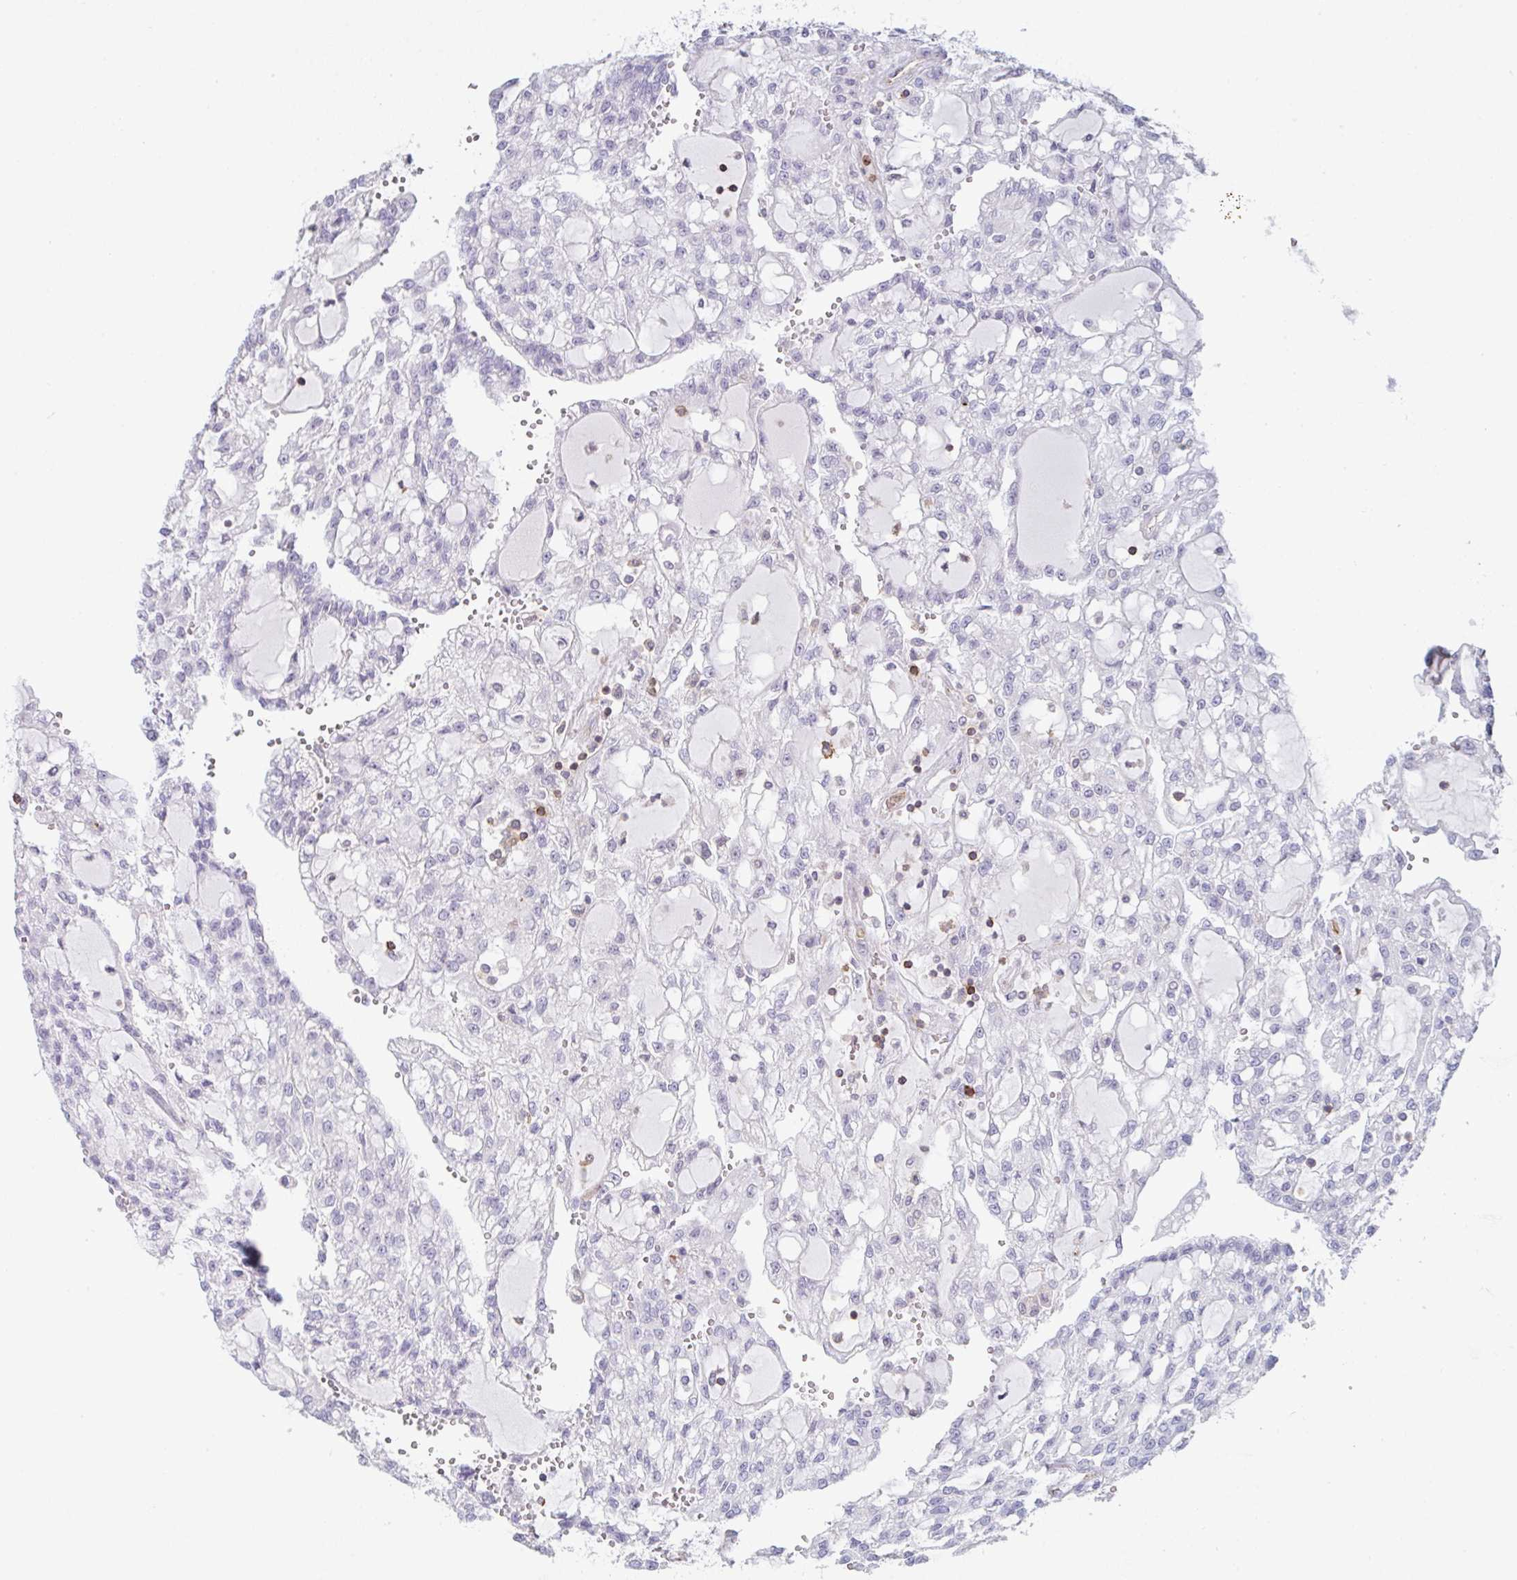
{"staining": {"intensity": "negative", "quantity": "none", "location": "none"}, "tissue": "renal cancer", "cell_type": "Tumor cells", "image_type": "cancer", "snomed": [{"axis": "morphology", "description": "Adenocarcinoma, NOS"}, {"axis": "topography", "description": "Kidney"}], "caption": "The immunohistochemistry (IHC) image has no significant positivity in tumor cells of renal cancer (adenocarcinoma) tissue.", "gene": "CD80", "patient": {"sex": "male", "age": 63}}